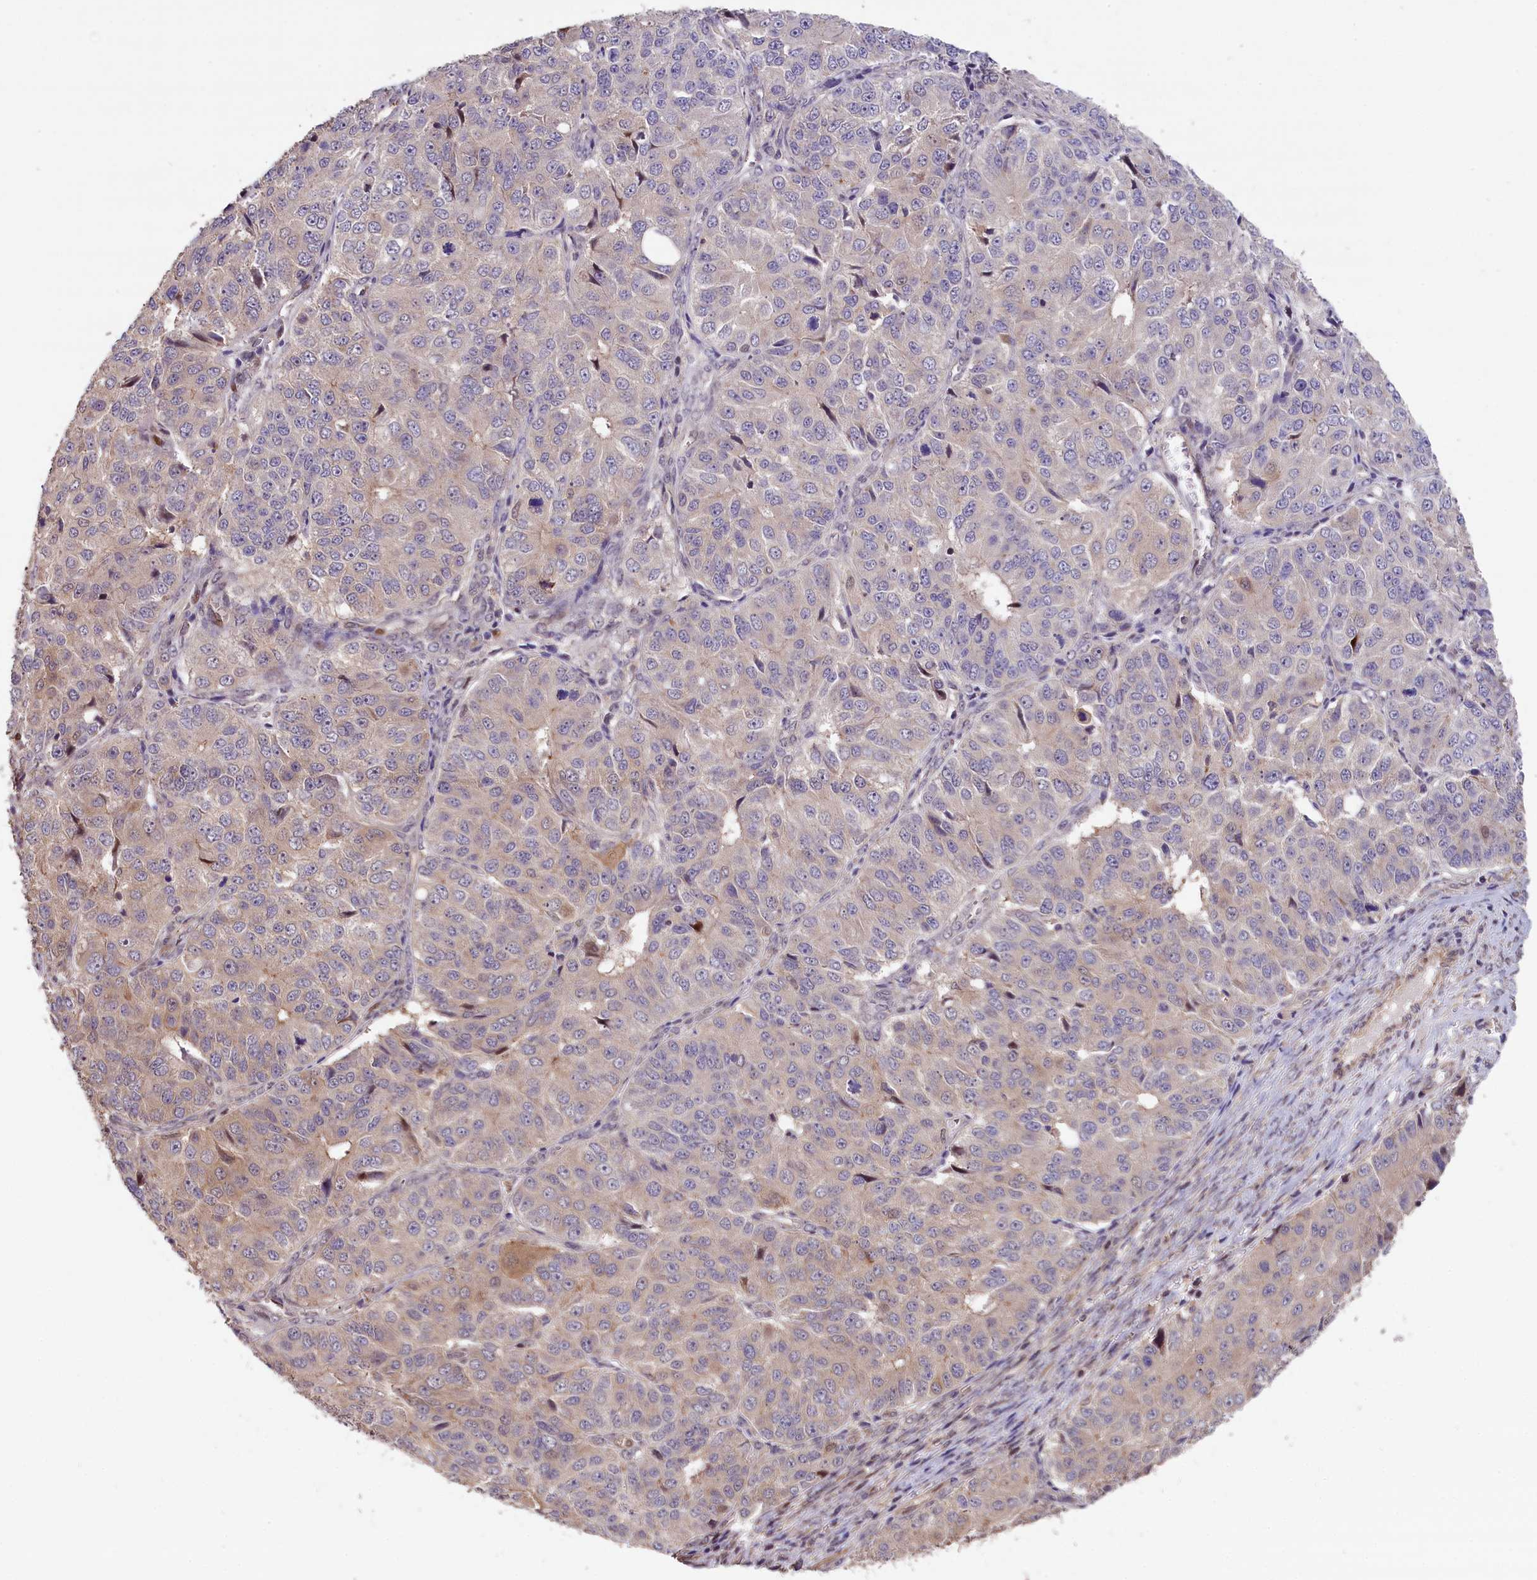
{"staining": {"intensity": "negative", "quantity": "none", "location": "none"}, "tissue": "ovarian cancer", "cell_type": "Tumor cells", "image_type": "cancer", "snomed": [{"axis": "morphology", "description": "Carcinoma, endometroid"}, {"axis": "topography", "description": "Ovary"}], "caption": "This is an immunohistochemistry image of human ovarian cancer (endometroid carcinoma). There is no expression in tumor cells.", "gene": "RIC8A", "patient": {"sex": "female", "age": 51}}